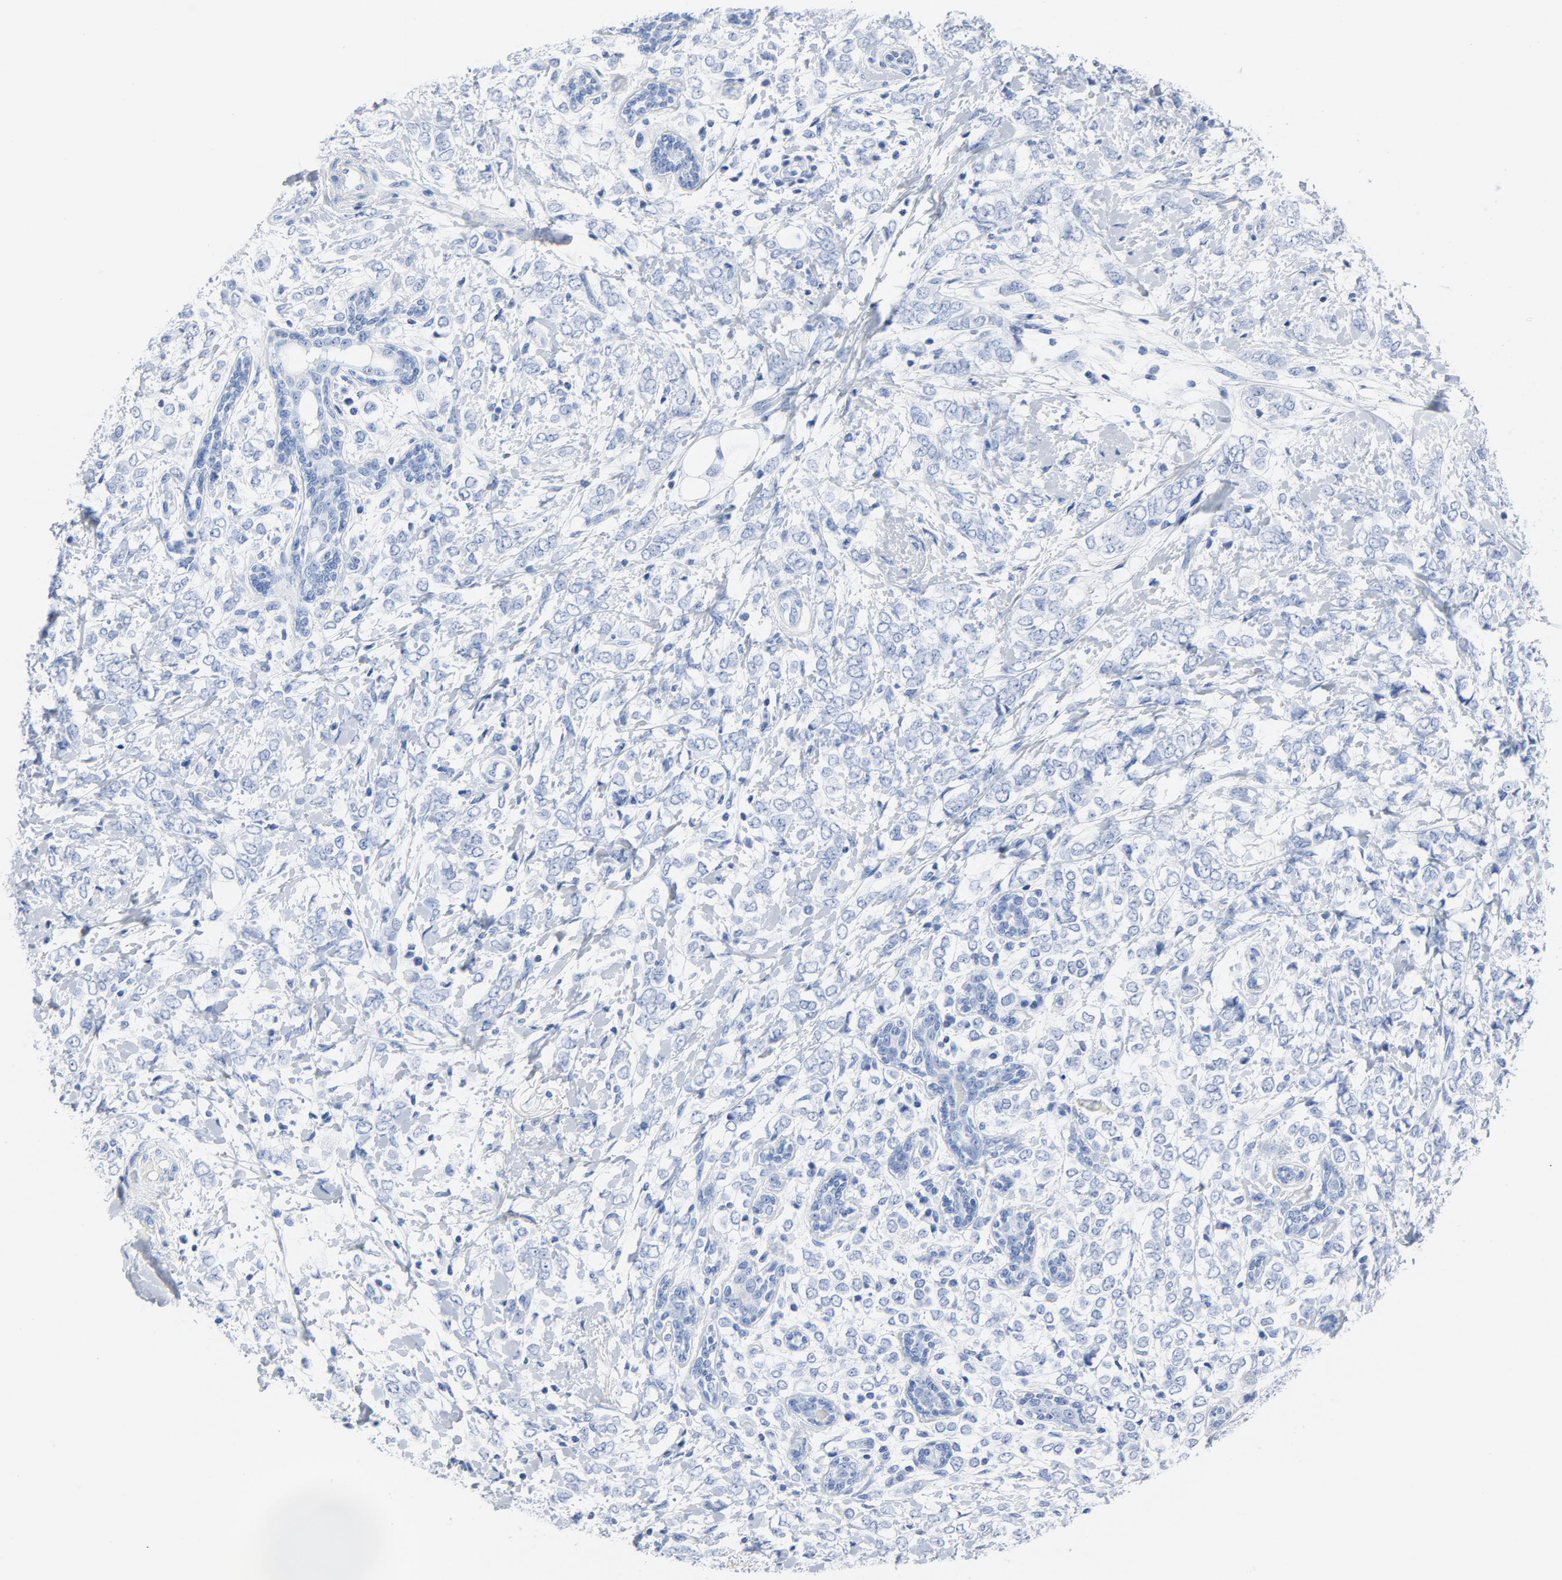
{"staining": {"intensity": "negative", "quantity": "none", "location": "none"}, "tissue": "breast cancer", "cell_type": "Tumor cells", "image_type": "cancer", "snomed": [{"axis": "morphology", "description": "Normal tissue, NOS"}, {"axis": "morphology", "description": "Lobular carcinoma"}, {"axis": "topography", "description": "Breast"}], "caption": "Tumor cells are negative for protein expression in human breast cancer.", "gene": "PTPRB", "patient": {"sex": "female", "age": 47}}